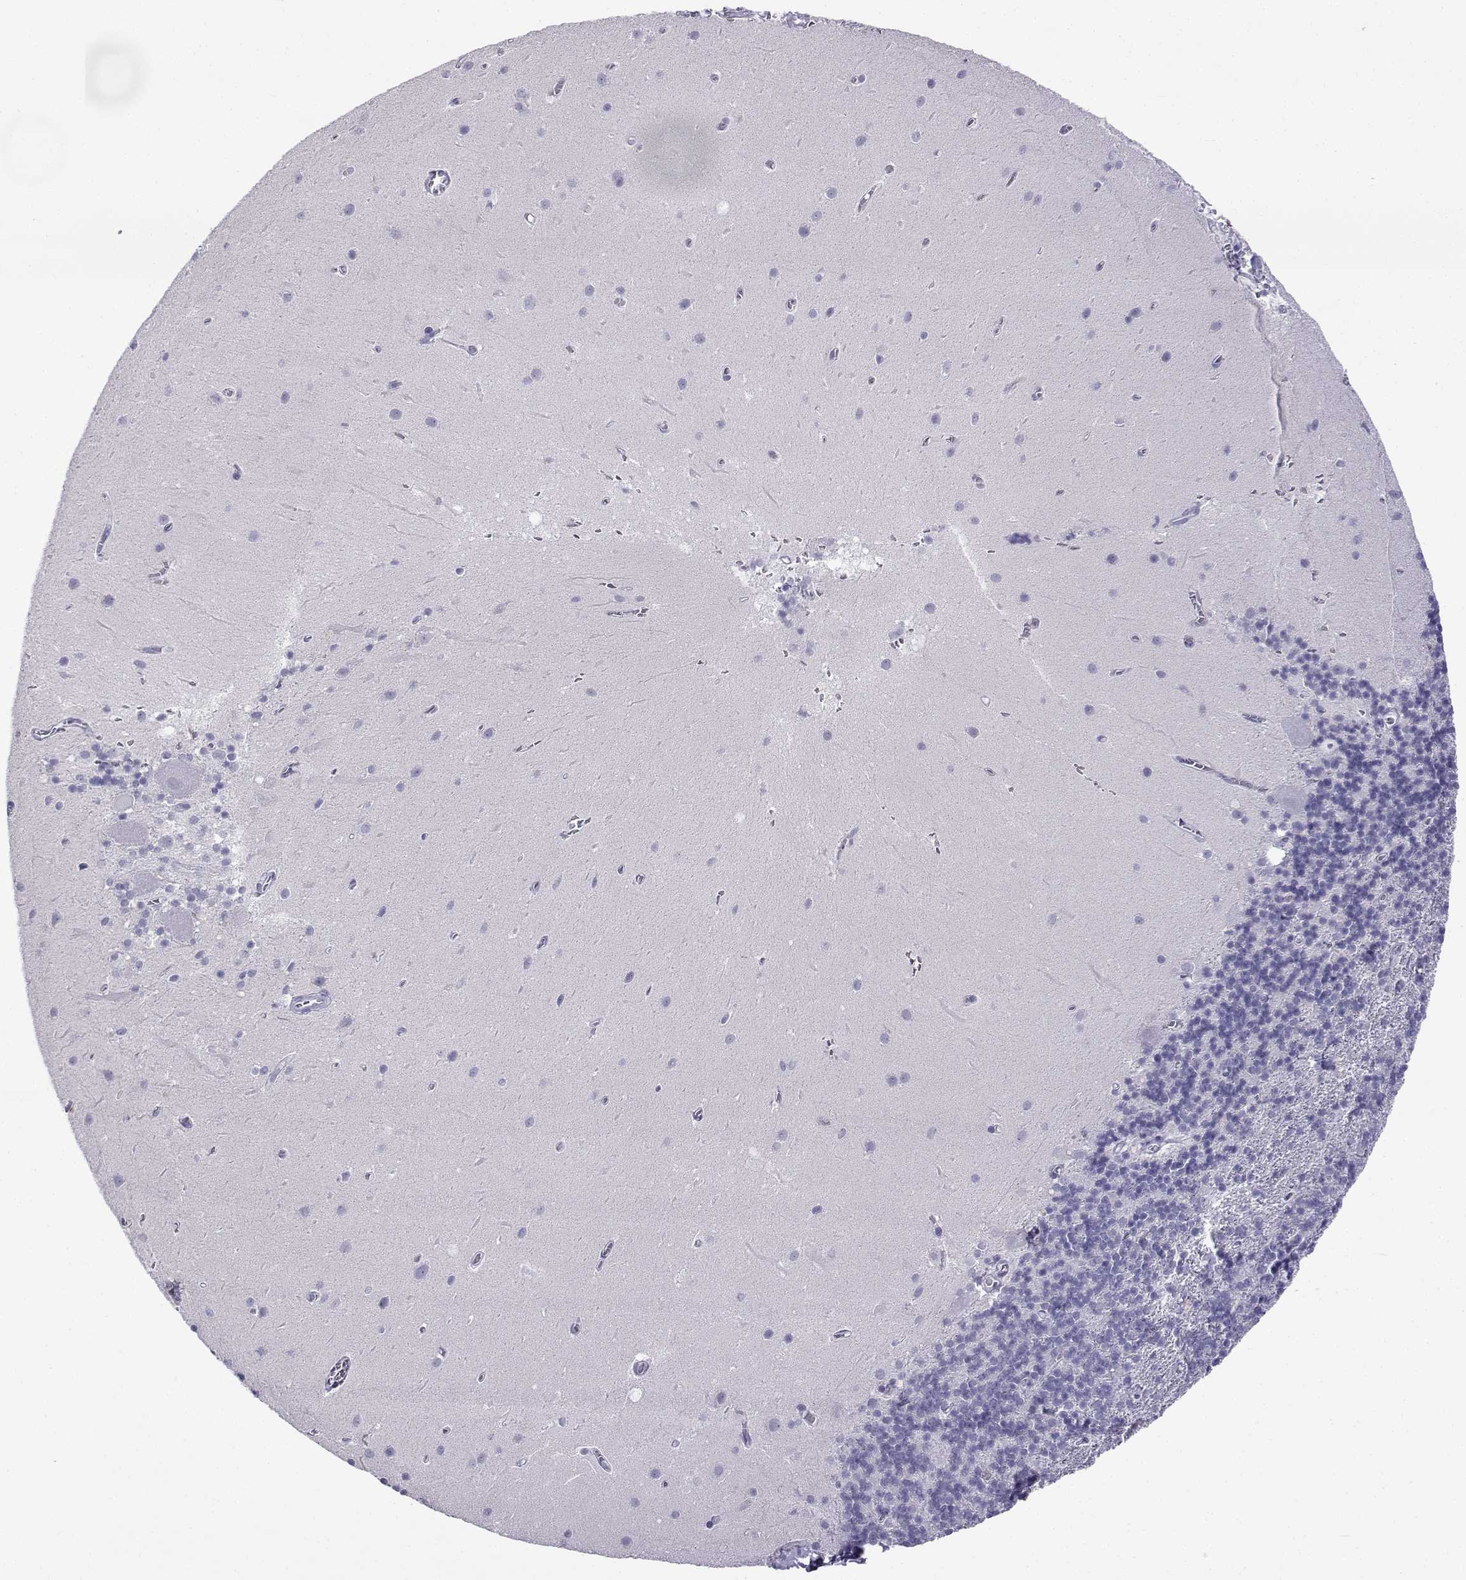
{"staining": {"intensity": "negative", "quantity": "none", "location": "none"}, "tissue": "cerebellum", "cell_type": "Cells in granular layer", "image_type": "normal", "snomed": [{"axis": "morphology", "description": "Normal tissue, NOS"}, {"axis": "topography", "description": "Cerebellum"}], "caption": "High power microscopy photomicrograph of an immunohistochemistry histopathology image of benign cerebellum, revealing no significant staining in cells in granular layer.", "gene": "ACTL7A", "patient": {"sex": "male", "age": 70}}